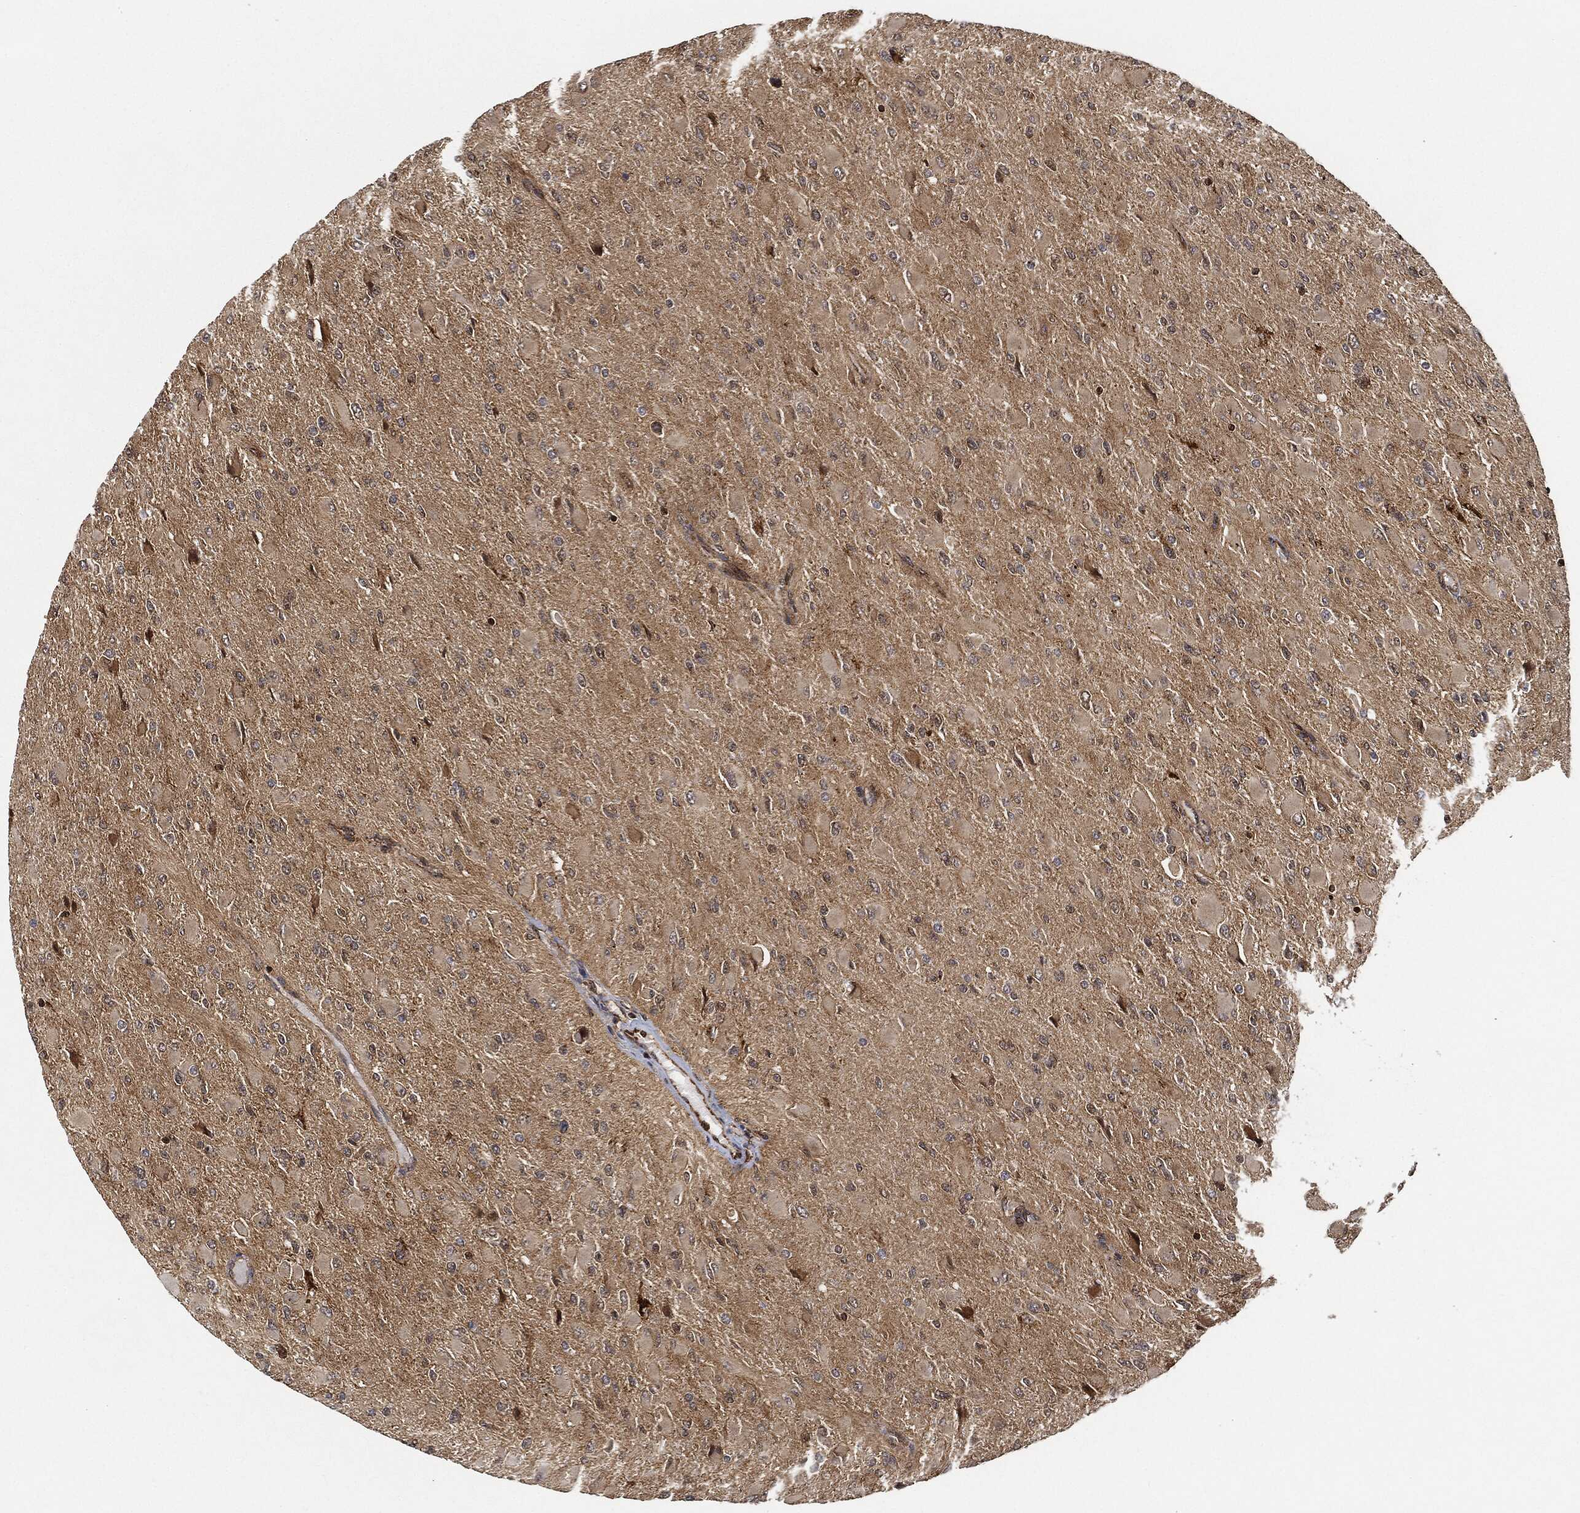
{"staining": {"intensity": "moderate", "quantity": "25%-75%", "location": "cytoplasmic/membranous"}, "tissue": "glioma", "cell_type": "Tumor cells", "image_type": "cancer", "snomed": [{"axis": "morphology", "description": "Glioma, malignant, High grade"}, {"axis": "topography", "description": "Cerebral cortex"}], "caption": "Glioma stained for a protein (brown) shows moderate cytoplasmic/membranous positive expression in approximately 25%-75% of tumor cells.", "gene": "MAP3K3", "patient": {"sex": "female", "age": 36}}